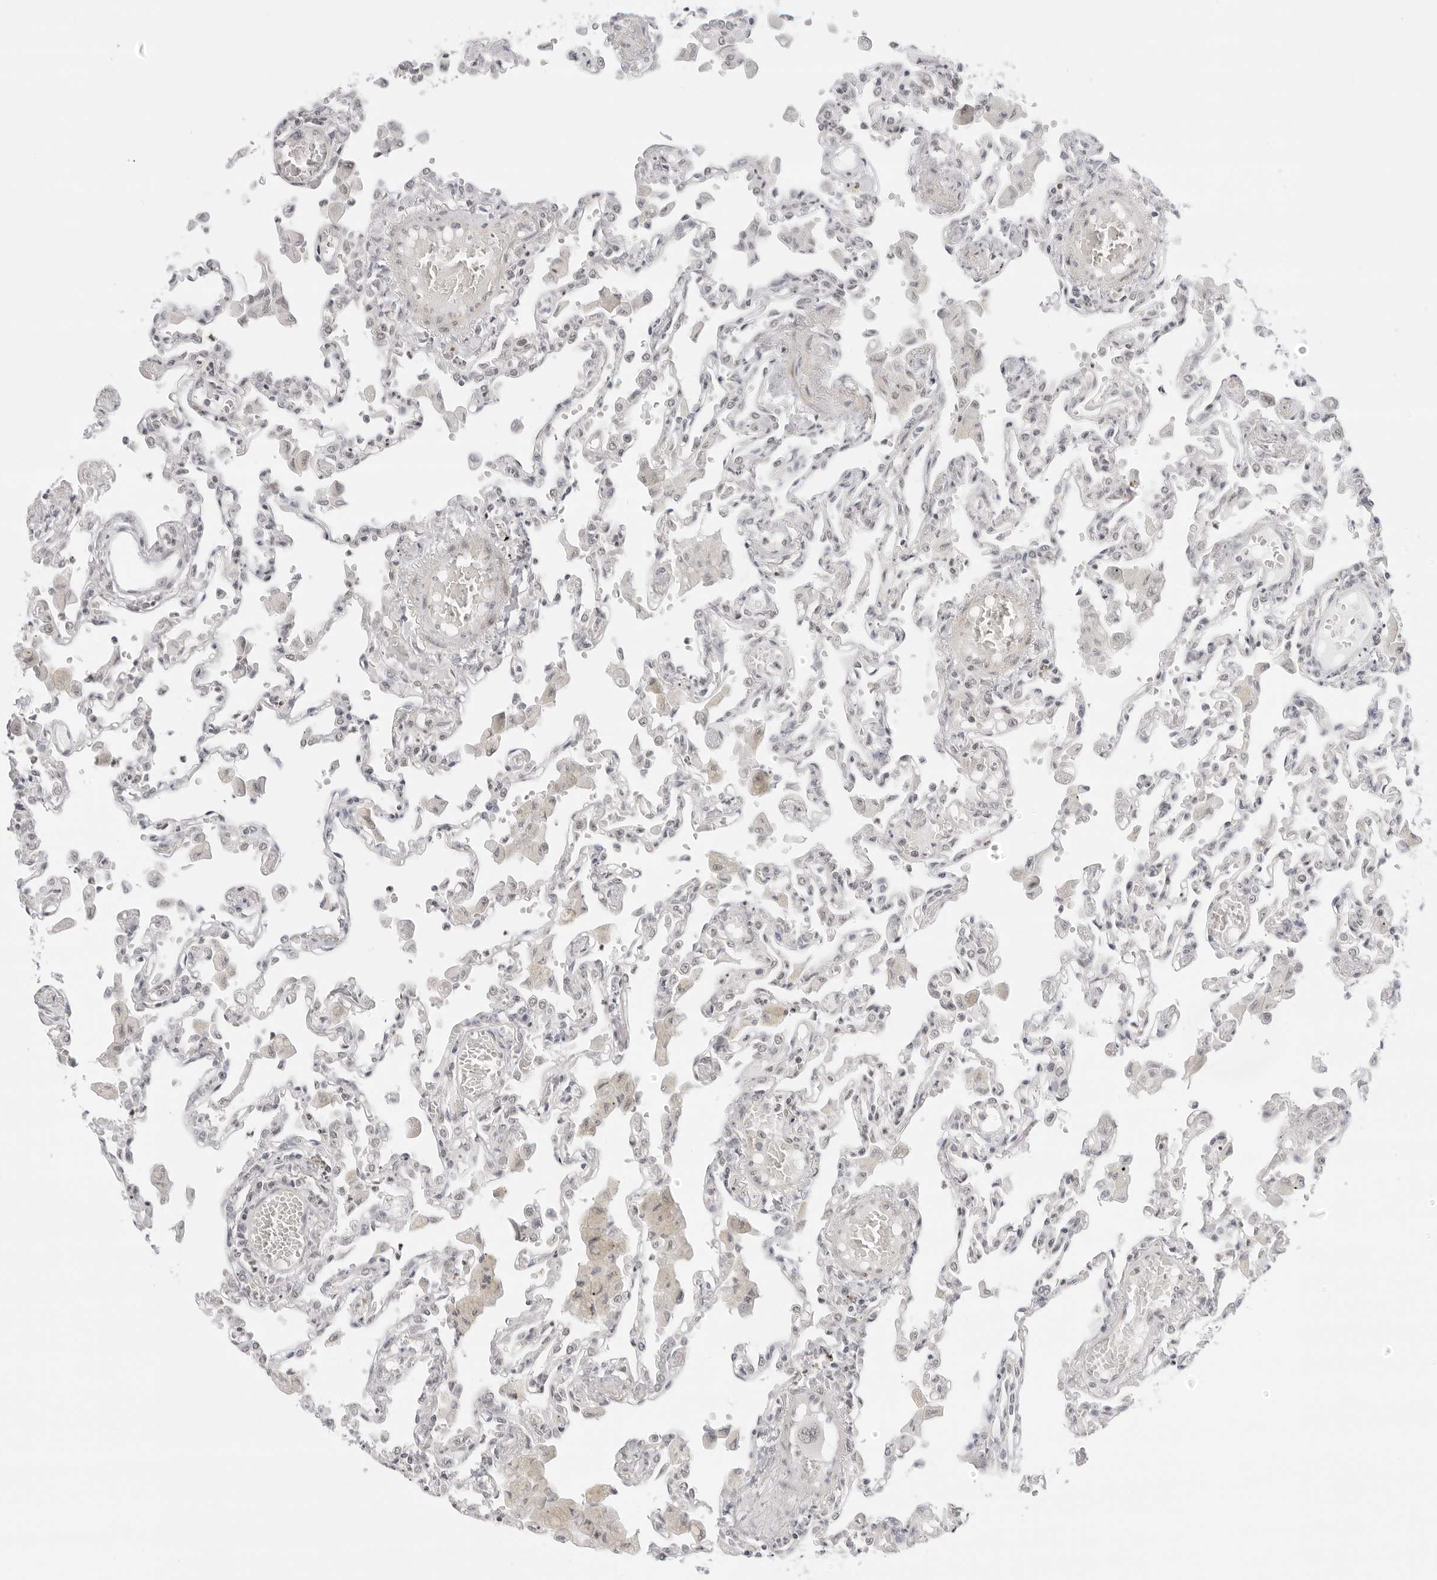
{"staining": {"intensity": "weak", "quantity": "<25%", "location": "nuclear"}, "tissue": "lung", "cell_type": "Alveolar cells", "image_type": "normal", "snomed": [{"axis": "morphology", "description": "Normal tissue, NOS"}, {"axis": "topography", "description": "Bronchus"}, {"axis": "topography", "description": "Lung"}], "caption": "Immunohistochemistry (IHC) histopathology image of unremarkable human lung stained for a protein (brown), which reveals no expression in alveolar cells. Brightfield microscopy of IHC stained with DAB (3,3'-diaminobenzidine) (brown) and hematoxylin (blue), captured at high magnification.", "gene": "TCIM", "patient": {"sex": "female", "age": 49}}